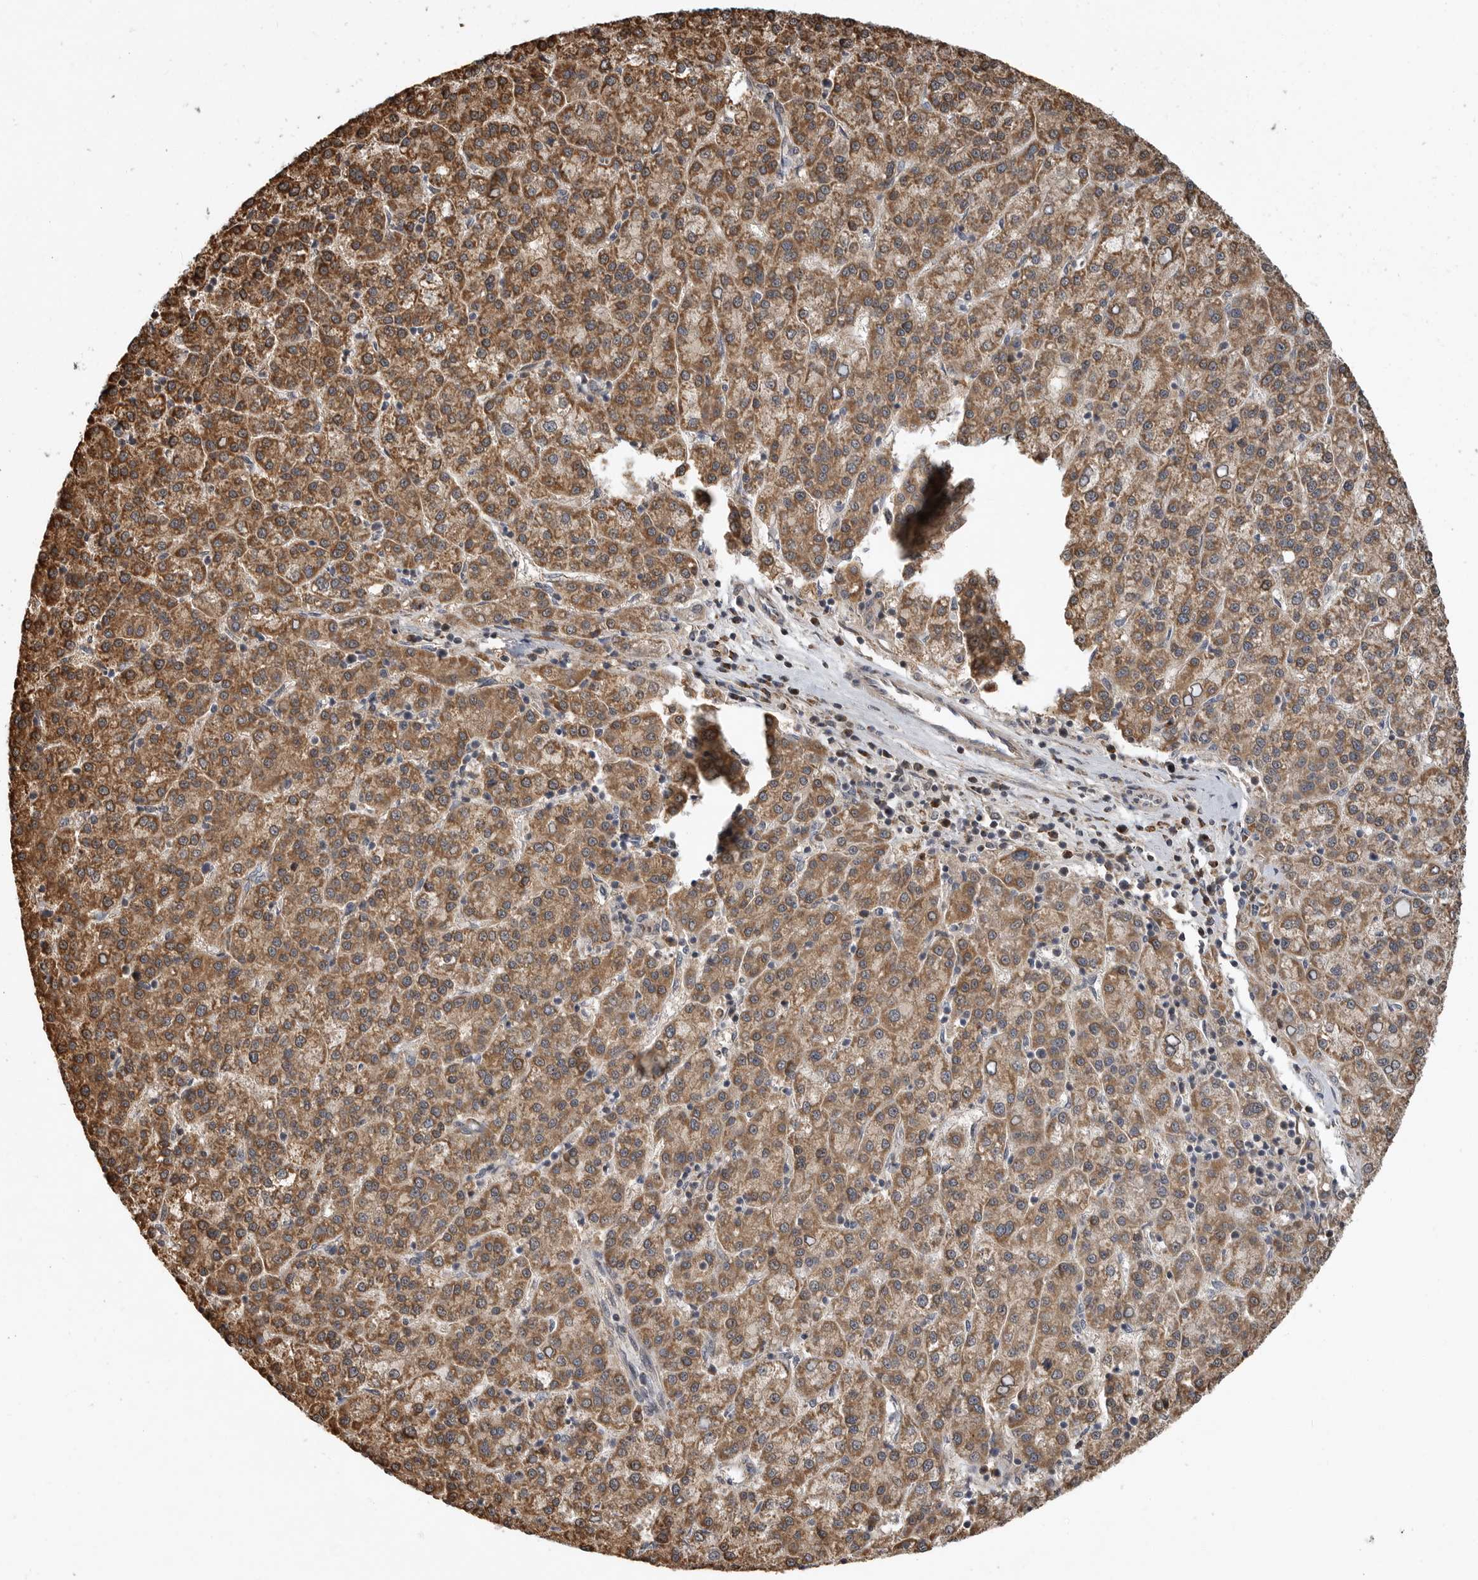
{"staining": {"intensity": "moderate", "quantity": ">75%", "location": "cytoplasmic/membranous"}, "tissue": "liver cancer", "cell_type": "Tumor cells", "image_type": "cancer", "snomed": [{"axis": "morphology", "description": "Carcinoma, Hepatocellular, NOS"}, {"axis": "topography", "description": "Liver"}], "caption": "Liver cancer tissue demonstrates moderate cytoplasmic/membranous expression in about >75% of tumor cells, visualized by immunohistochemistry.", "gene": "GCNT2", "patient": {"sex": "female", "age": 58}}